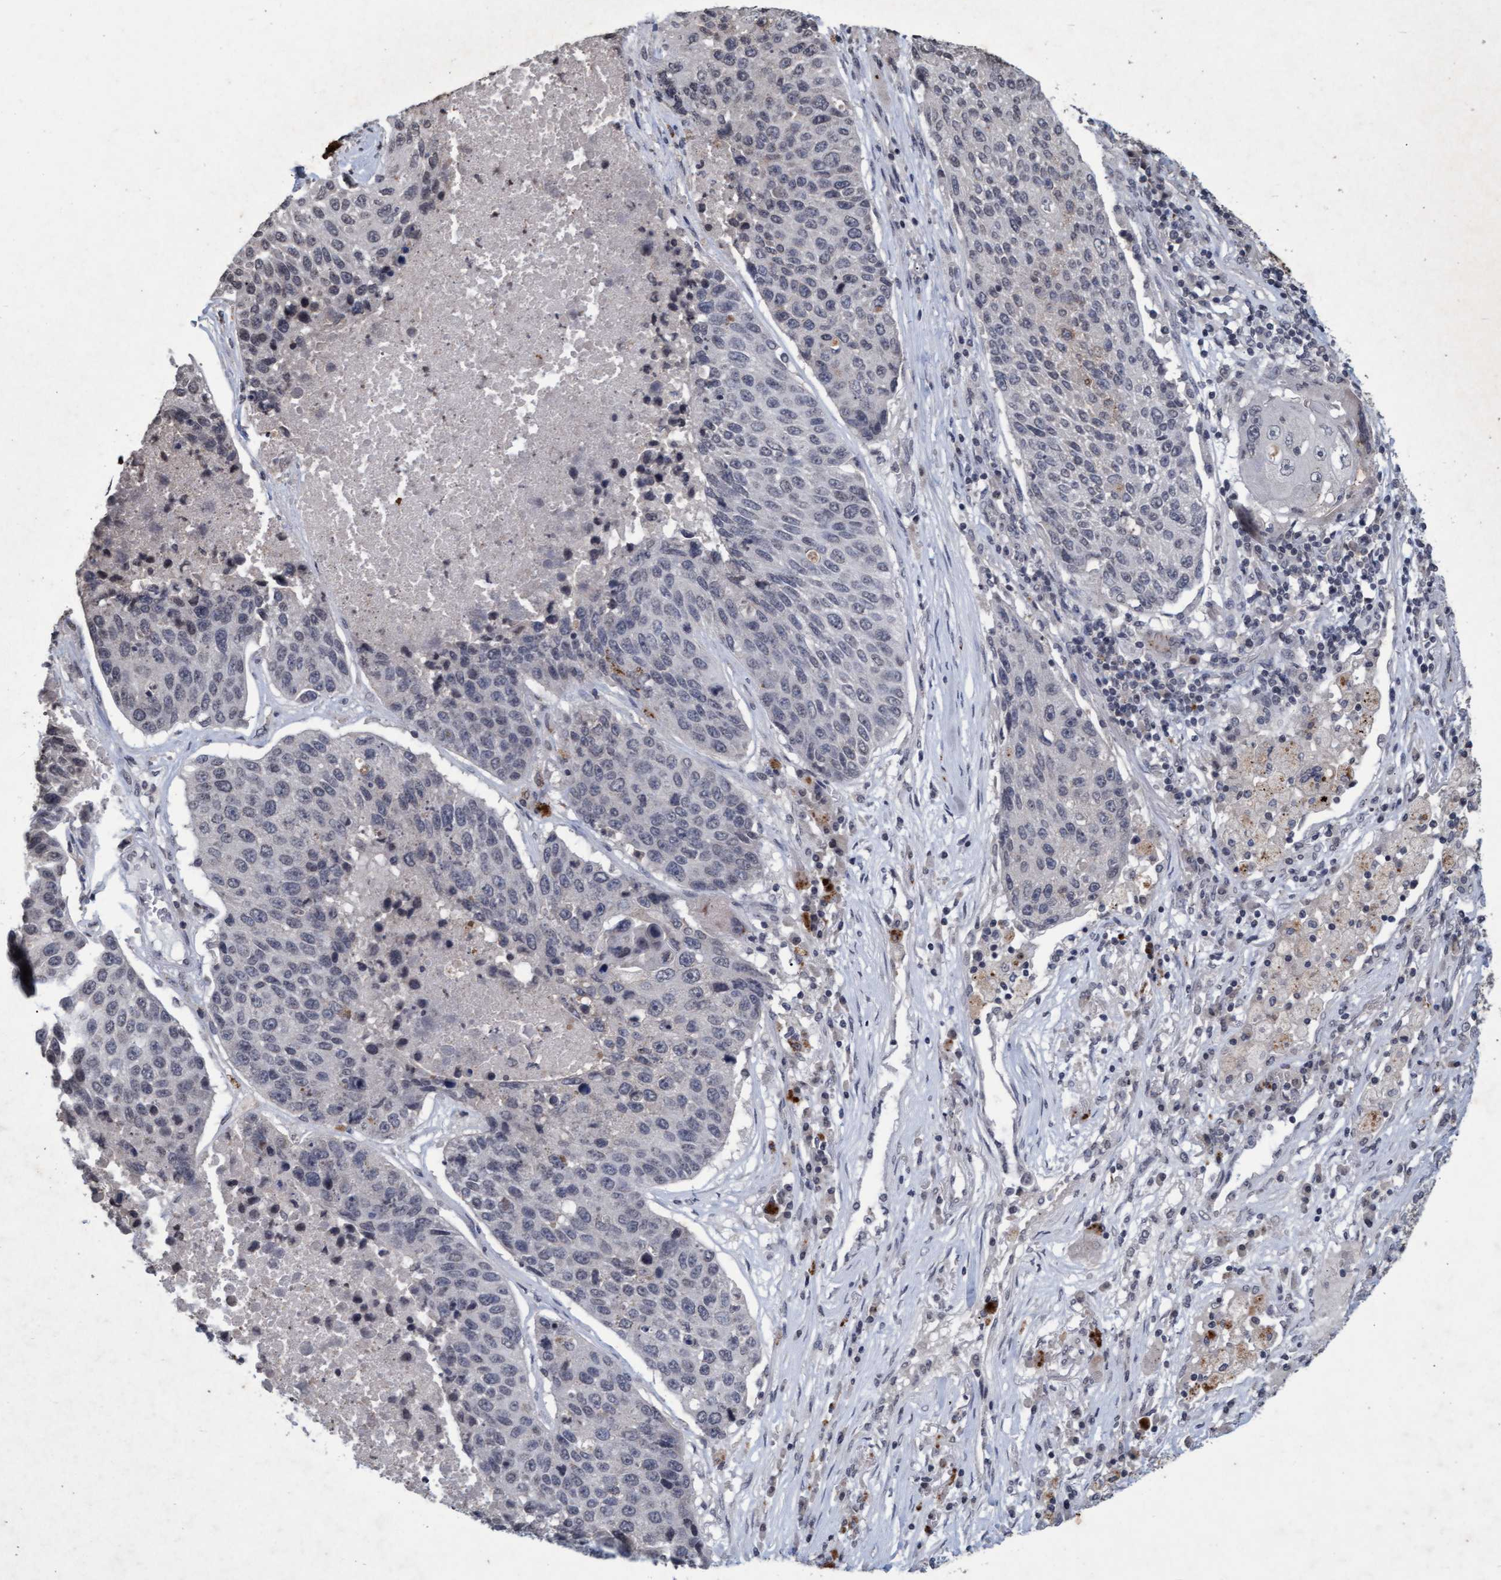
{"staining": {"intensity": "negative", "quantity": "none", "location": "none"}, "tissue": "lung cancer", "cell_type": "Tumor cells", "image_type": "cancer", "snomed": [{"axis": "morphology", "description": "Squamous cell carcinoma, NOS"}, {"axis": "topography", "description": "Lung"}], "caption": "Immunohistochemistry (IHC) micrograph of human squamous cell carcinoma (lung) stained for a protein (brown), which demonstrates no staining in tumor cells. The staining was performed using DAB to visualize the protein expression in brown, while the nuclei were stained in blue with hematoxylin (Magnification: 20x).", "gene": "GALC", "patient": {"sex": "male", "age": 61}}